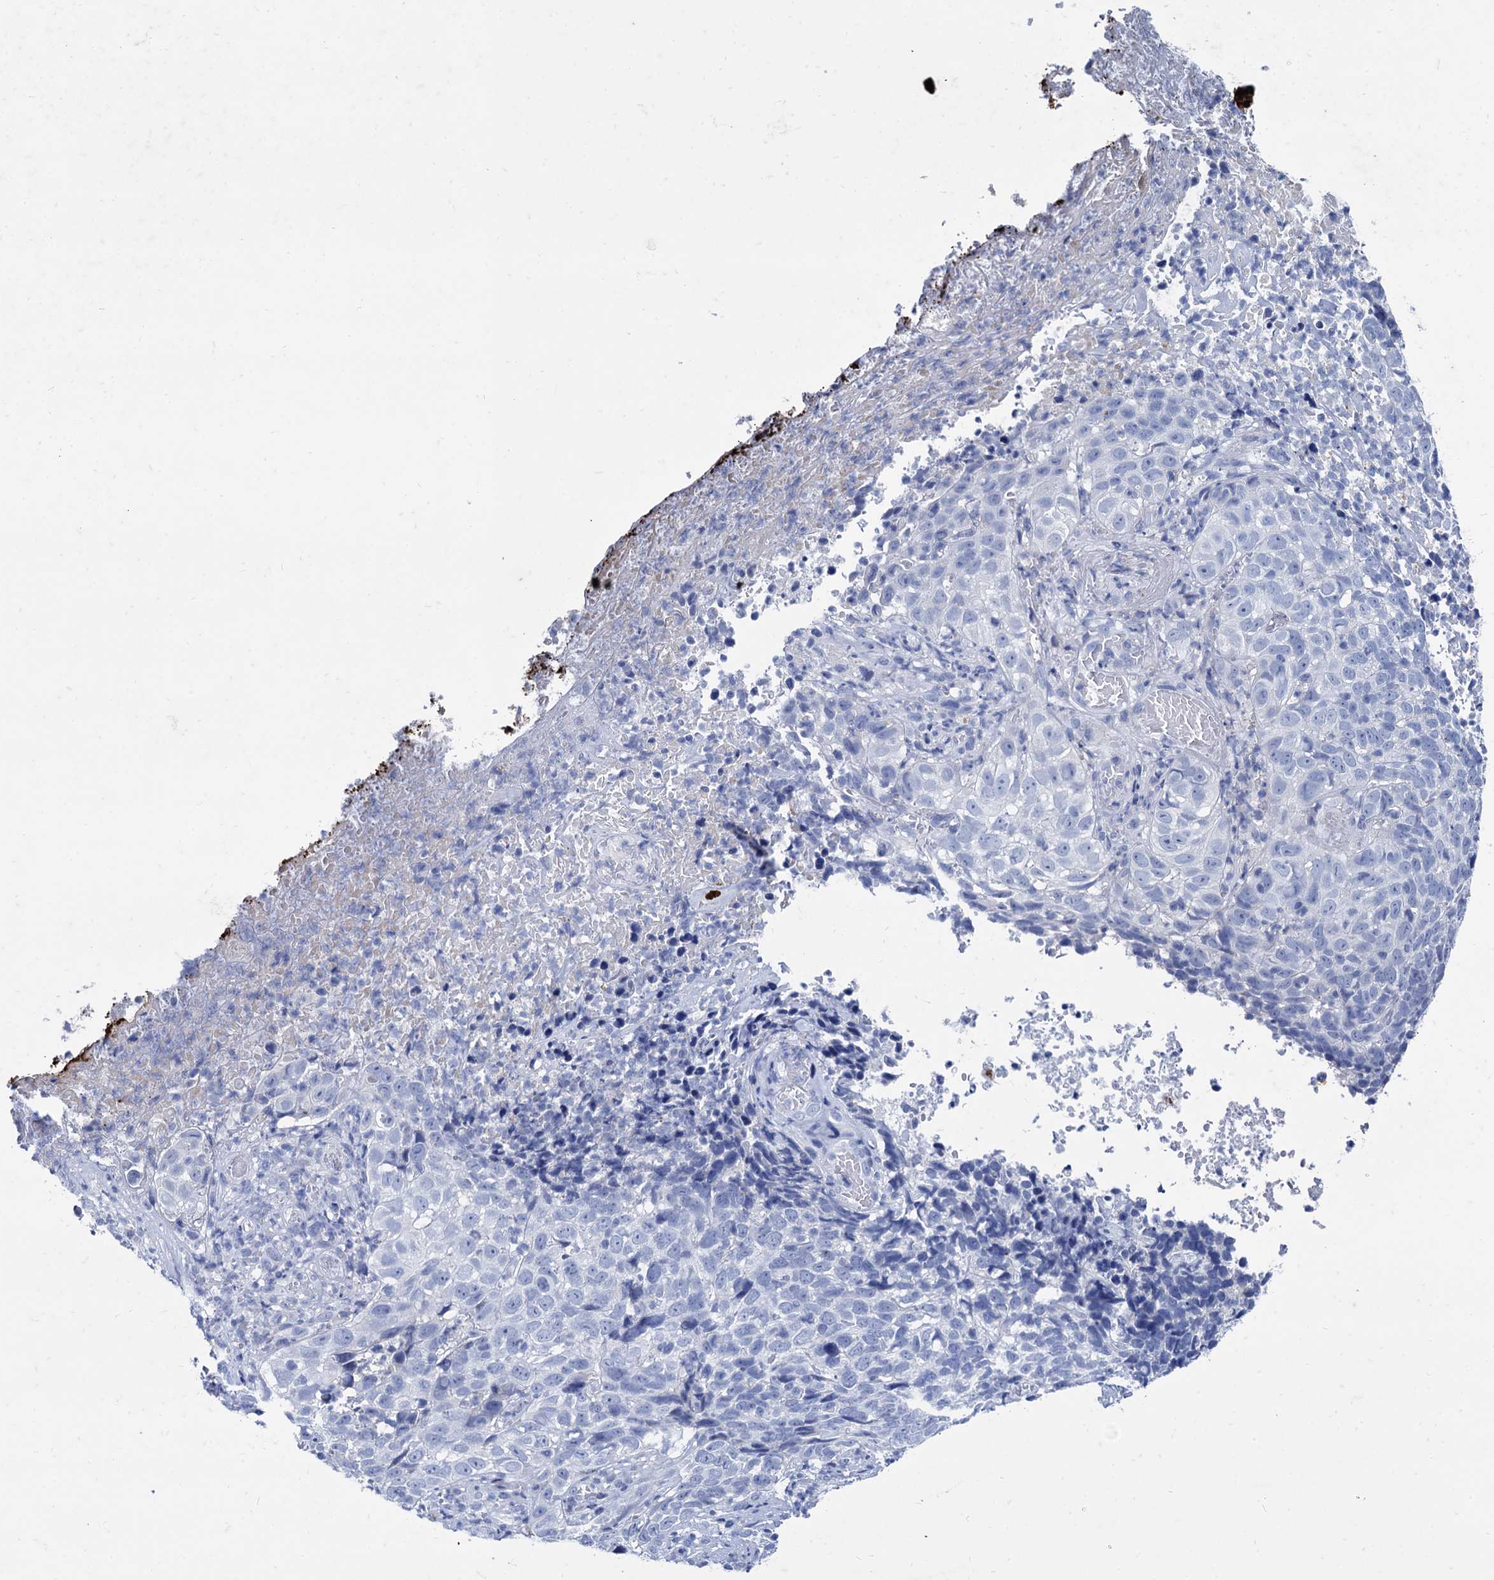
{"staining": {"intensity": "negative", "quantity": "none", "location": "none"}, "tissue": "skin cancer", "cell_type": "Tumor cells", "image_type": "cancer", "snomed": [{"axis": "morphology", "description": "Basal cell carcinoma"}, {"axis": "topography", "description": "Skin"}], "caption": "High power microscopy photomicrograph of an immunohistochemistry (IHC) image of skin cancer (basal cell carcinoma), revealing no significant staining in tumor cells. The staining is performed using DAB (3,3'-diaminobenzidine) brown chromogen with nuclei counter-stained in using hematoxylin.", "gene": "TMEM72", "patient": {"sex": "female", "age": 84}}